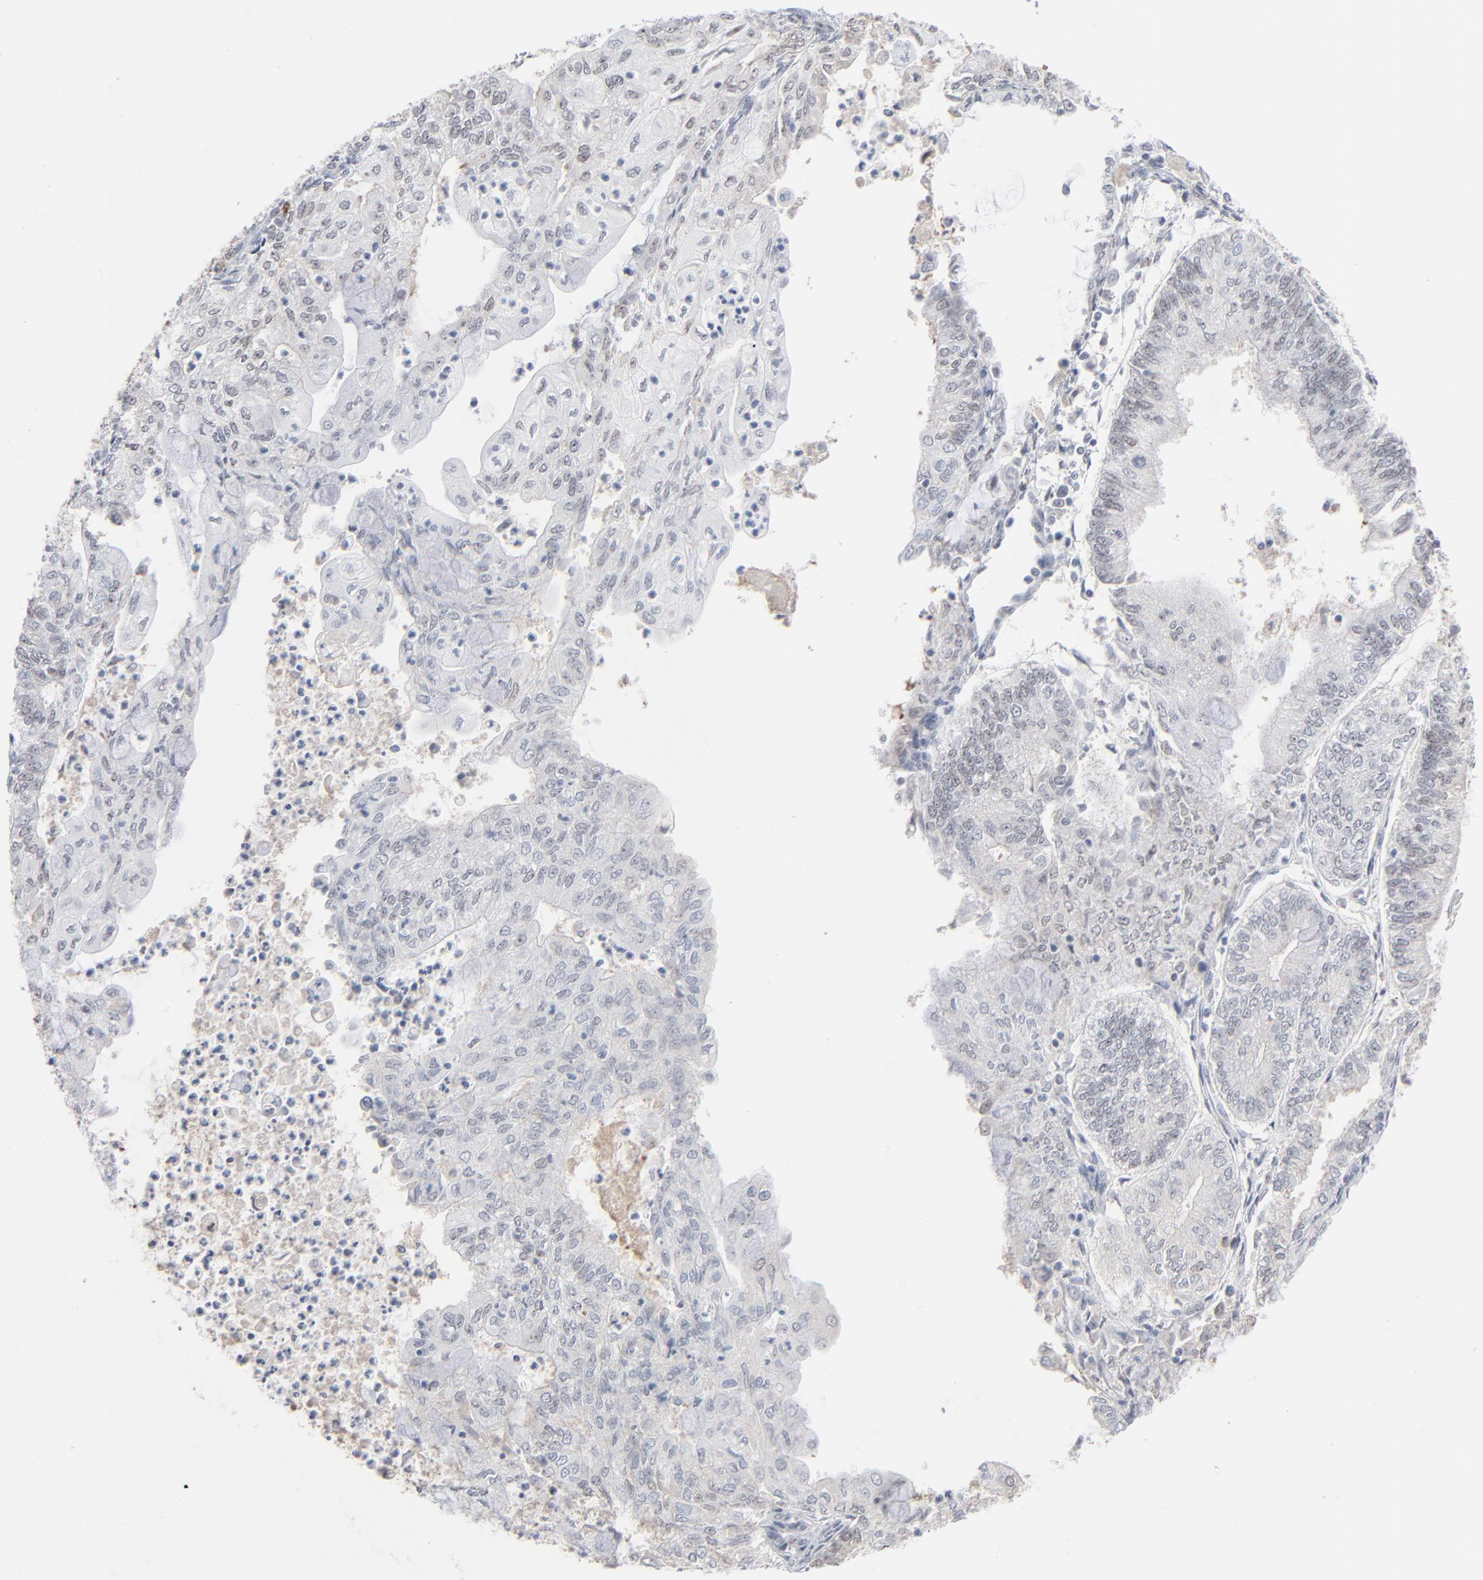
{"staining": {"intensity": "negative", "quantity": "none", "location": "none"}, "tissue": "endometrial cancer", "cell_type": "Tumor cells", "image_type": "cancer", "snomed": [{"axis": "morphology", "description": "Adenocarcinoma, NOS"}, {"axis": "topography", "description": "Endometrium"}], "caption": "Image shows no significant protein positivity in tumor cells of endometrial cancer.", "gene": "MPHOSPH6", "patient": {"sex": "female", "age": 59}}